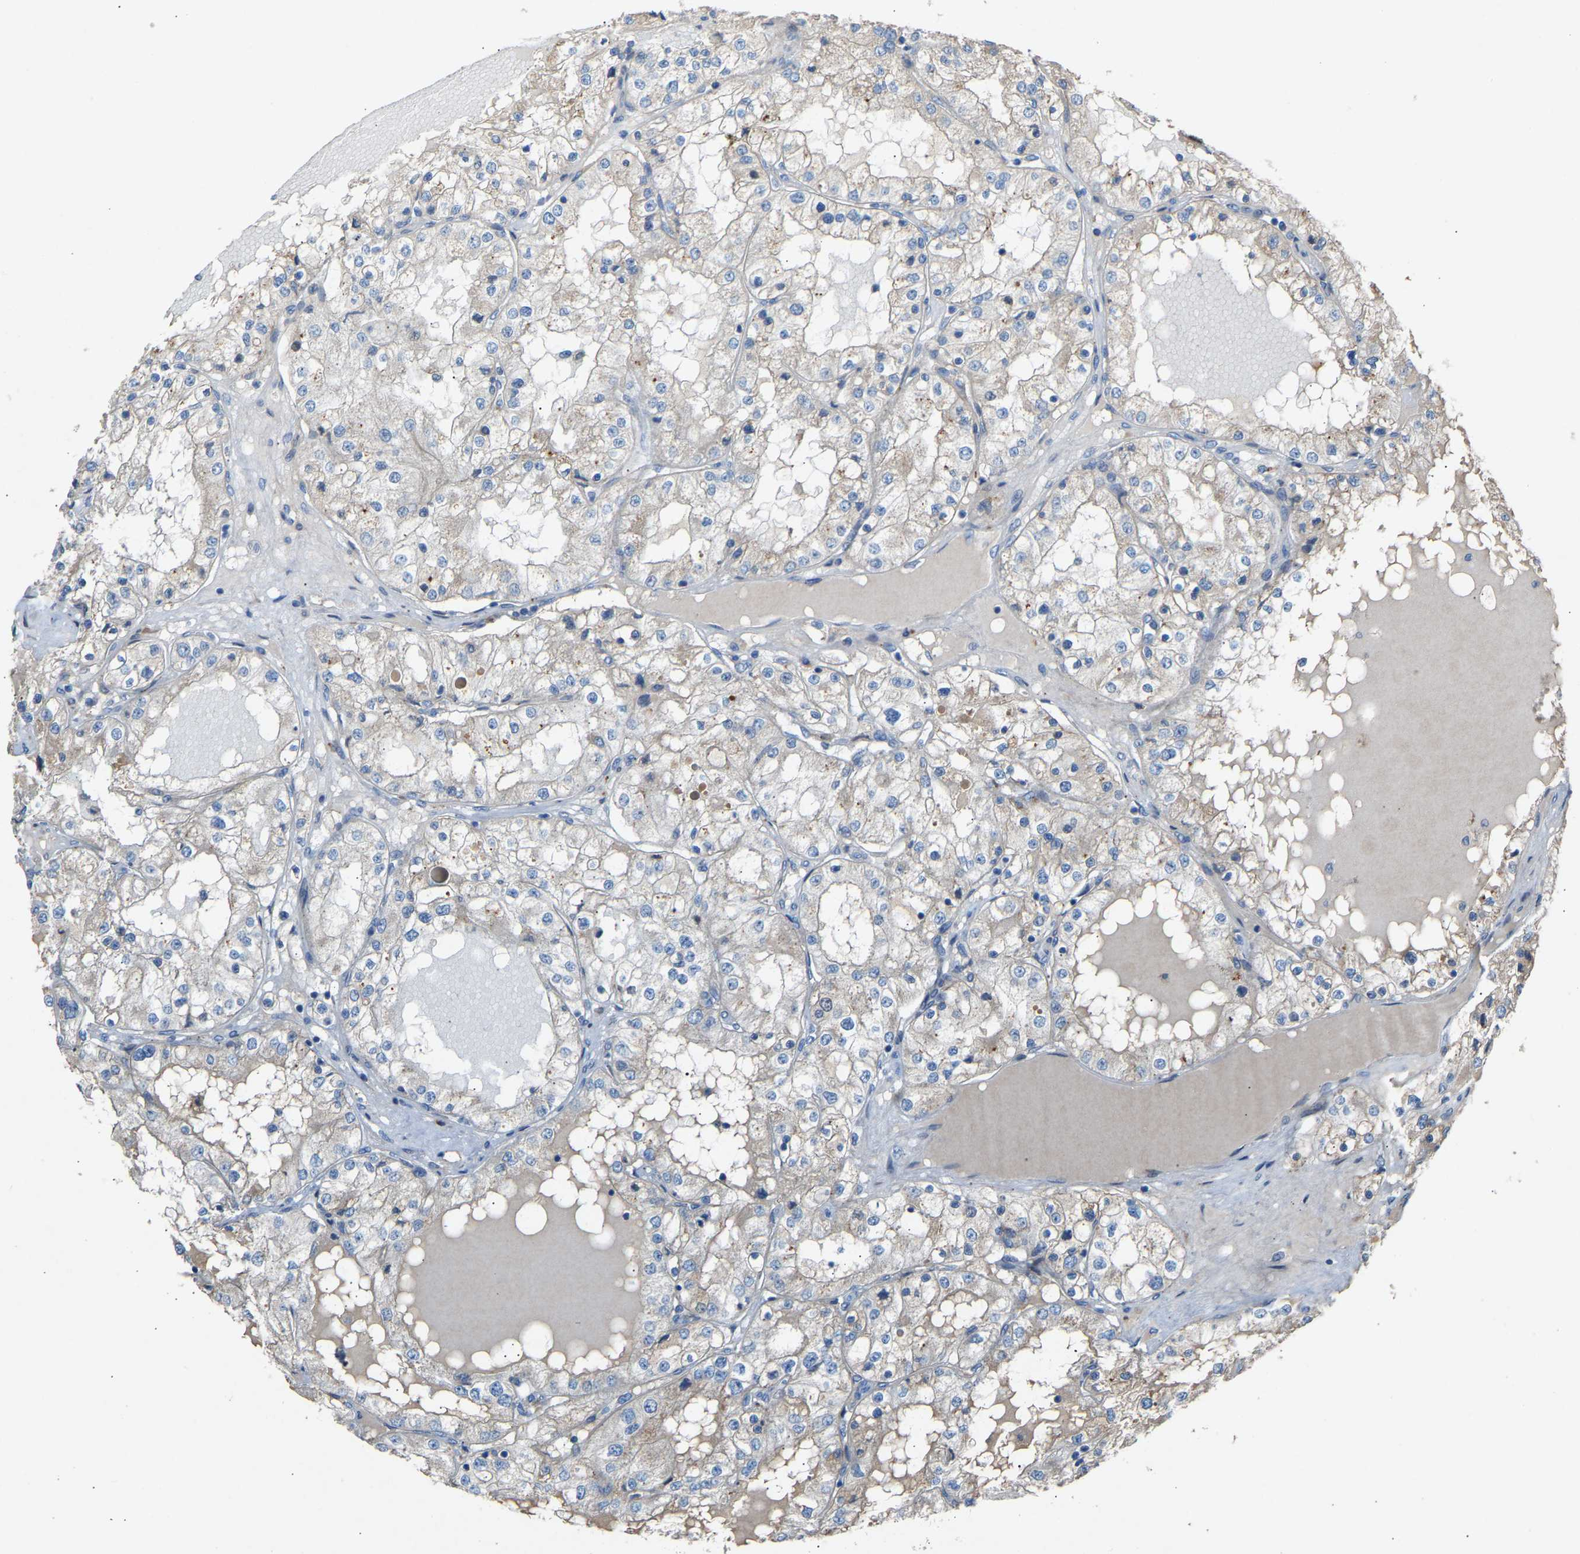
{"staining": {"intensity": "negative", "quantity": "none", "location": "none"}, "tissue": "renal cancer", "cell_type": "Tumor cells", "image_type": "cancer", "snomed": [{"axis": "morphology", "description": "Adenocarcinoma, NOS"}, {"axis": "topography", "description": "Kidney"}], "caption": "Immunohistochemistry of human adenocarcinoma (renal) displays no staining in tumor cells.", "gene": "RGP1", "patient": {"sex": "male", "age": 68}}